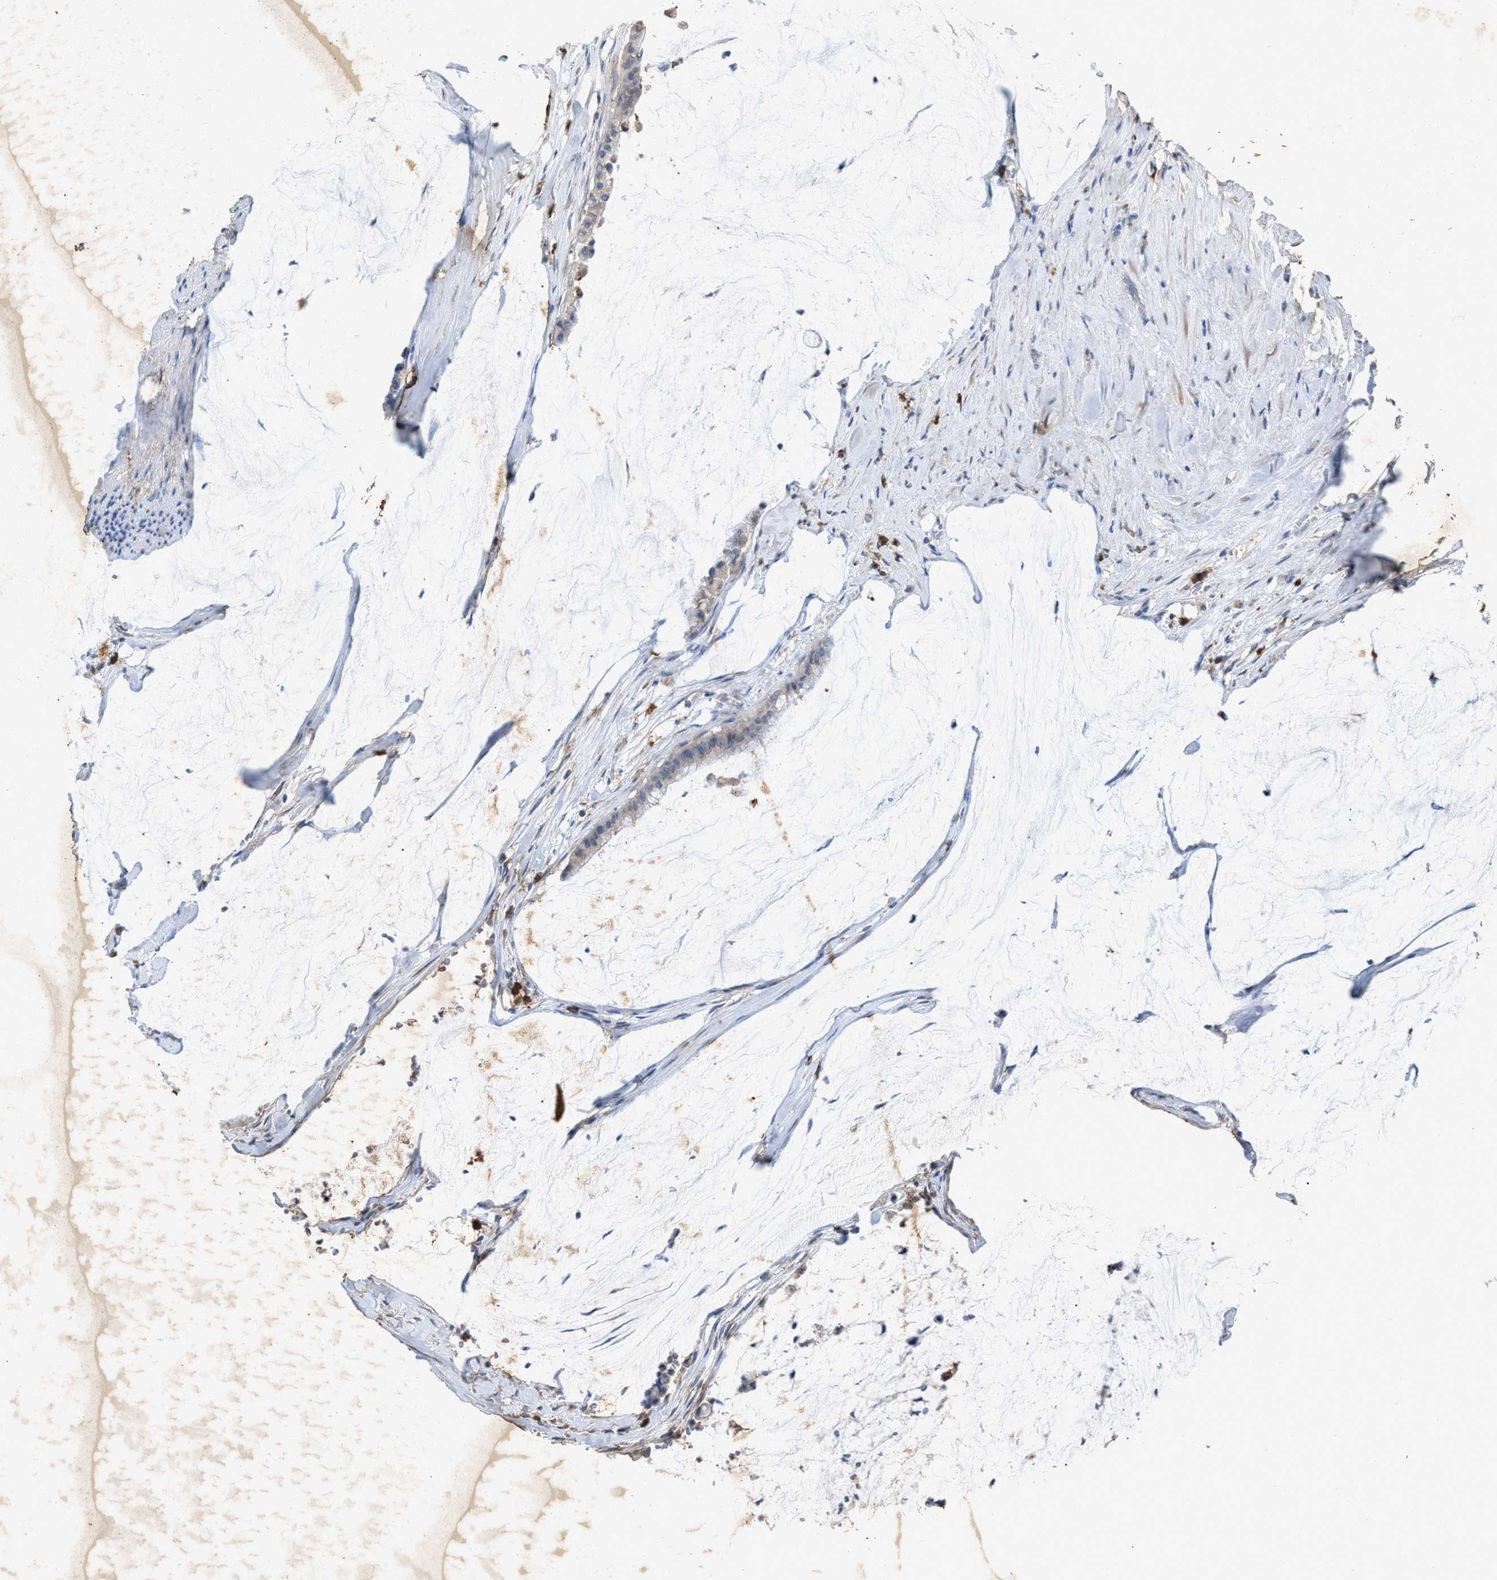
{"staining": {"intensity": "negative", "quantity": "none", "location": "none"}, "tissue": "pancreatic cancer", "cell_type": "Tumor cells", "image_type": "cancer", "snomed": [{"axis": "morphology", "description": "Adenocarcinoma, NOS"}, {"axis": "topography", "description": "Pancreas"}], "caption": "Adenocarcinoma (pancreatic) was stained to show a protein in brown. There is no significant expression in tumor cells. (Immunohistochemistry, brightfield microscopy, high magnification).", "gene": "LTB4R2", "patient": {"sex": "male", "age": 41}}